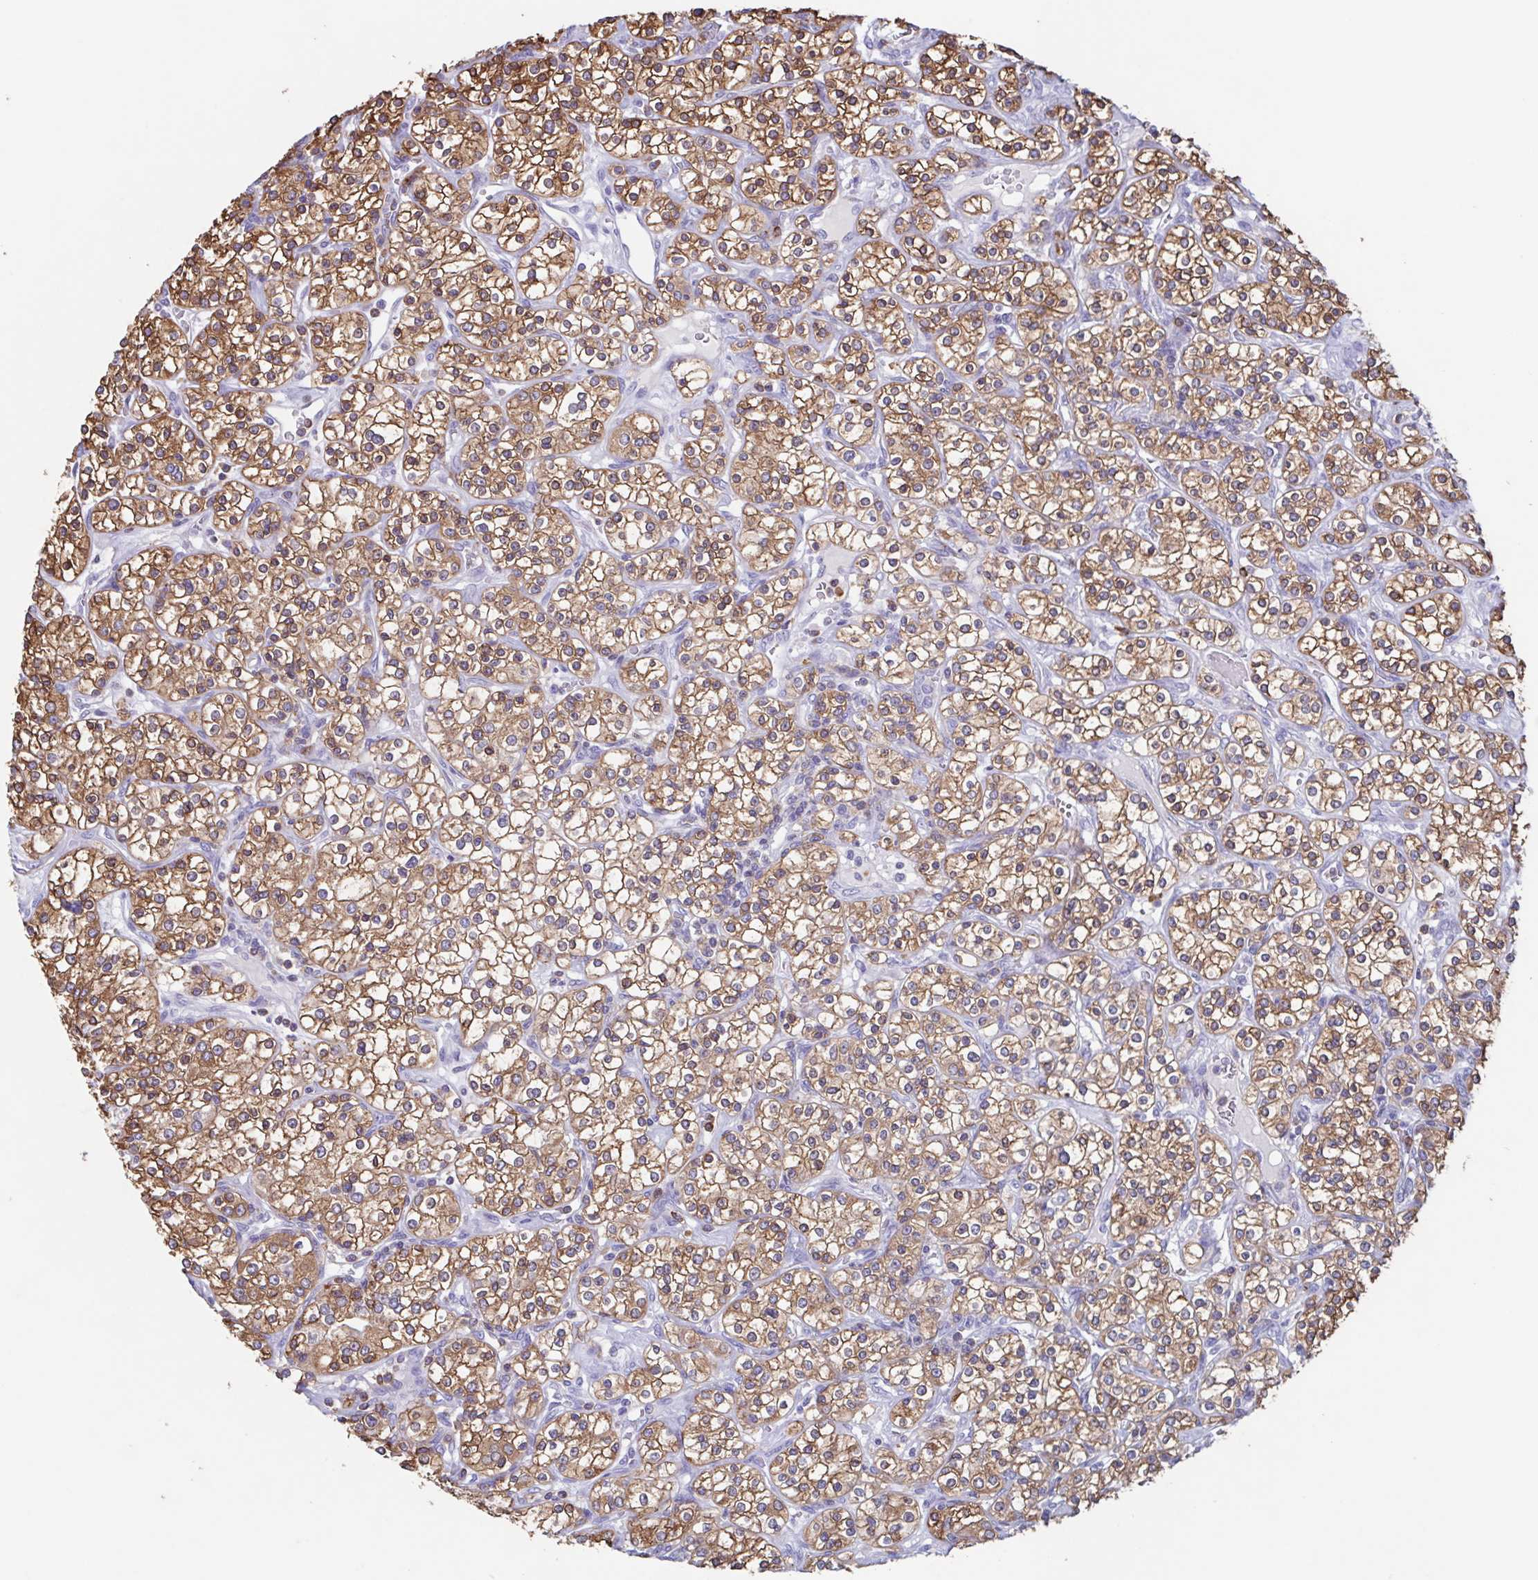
{"staining": {"intensity": "moderate", "quantity": ">75%", "location": "cytoplasmic/membranous"}, "tissue": "renal cancer", "cell_type": "Tumor cells", "image_type": "cancer", "snomed": [{"axis": "morphology", "description": "Adenocarcinoma, NOS"}, {"axis": "topography", "description": "Kidney"}], "caption": "Immunohistochemistry of adenocarcinoma (renal) reveals medium levels of moderate cytoplasmic/membranous staining in about >75% of tumor cells.", "gene": "TPD52", "patient": {"sex": "male", "age": 77}}